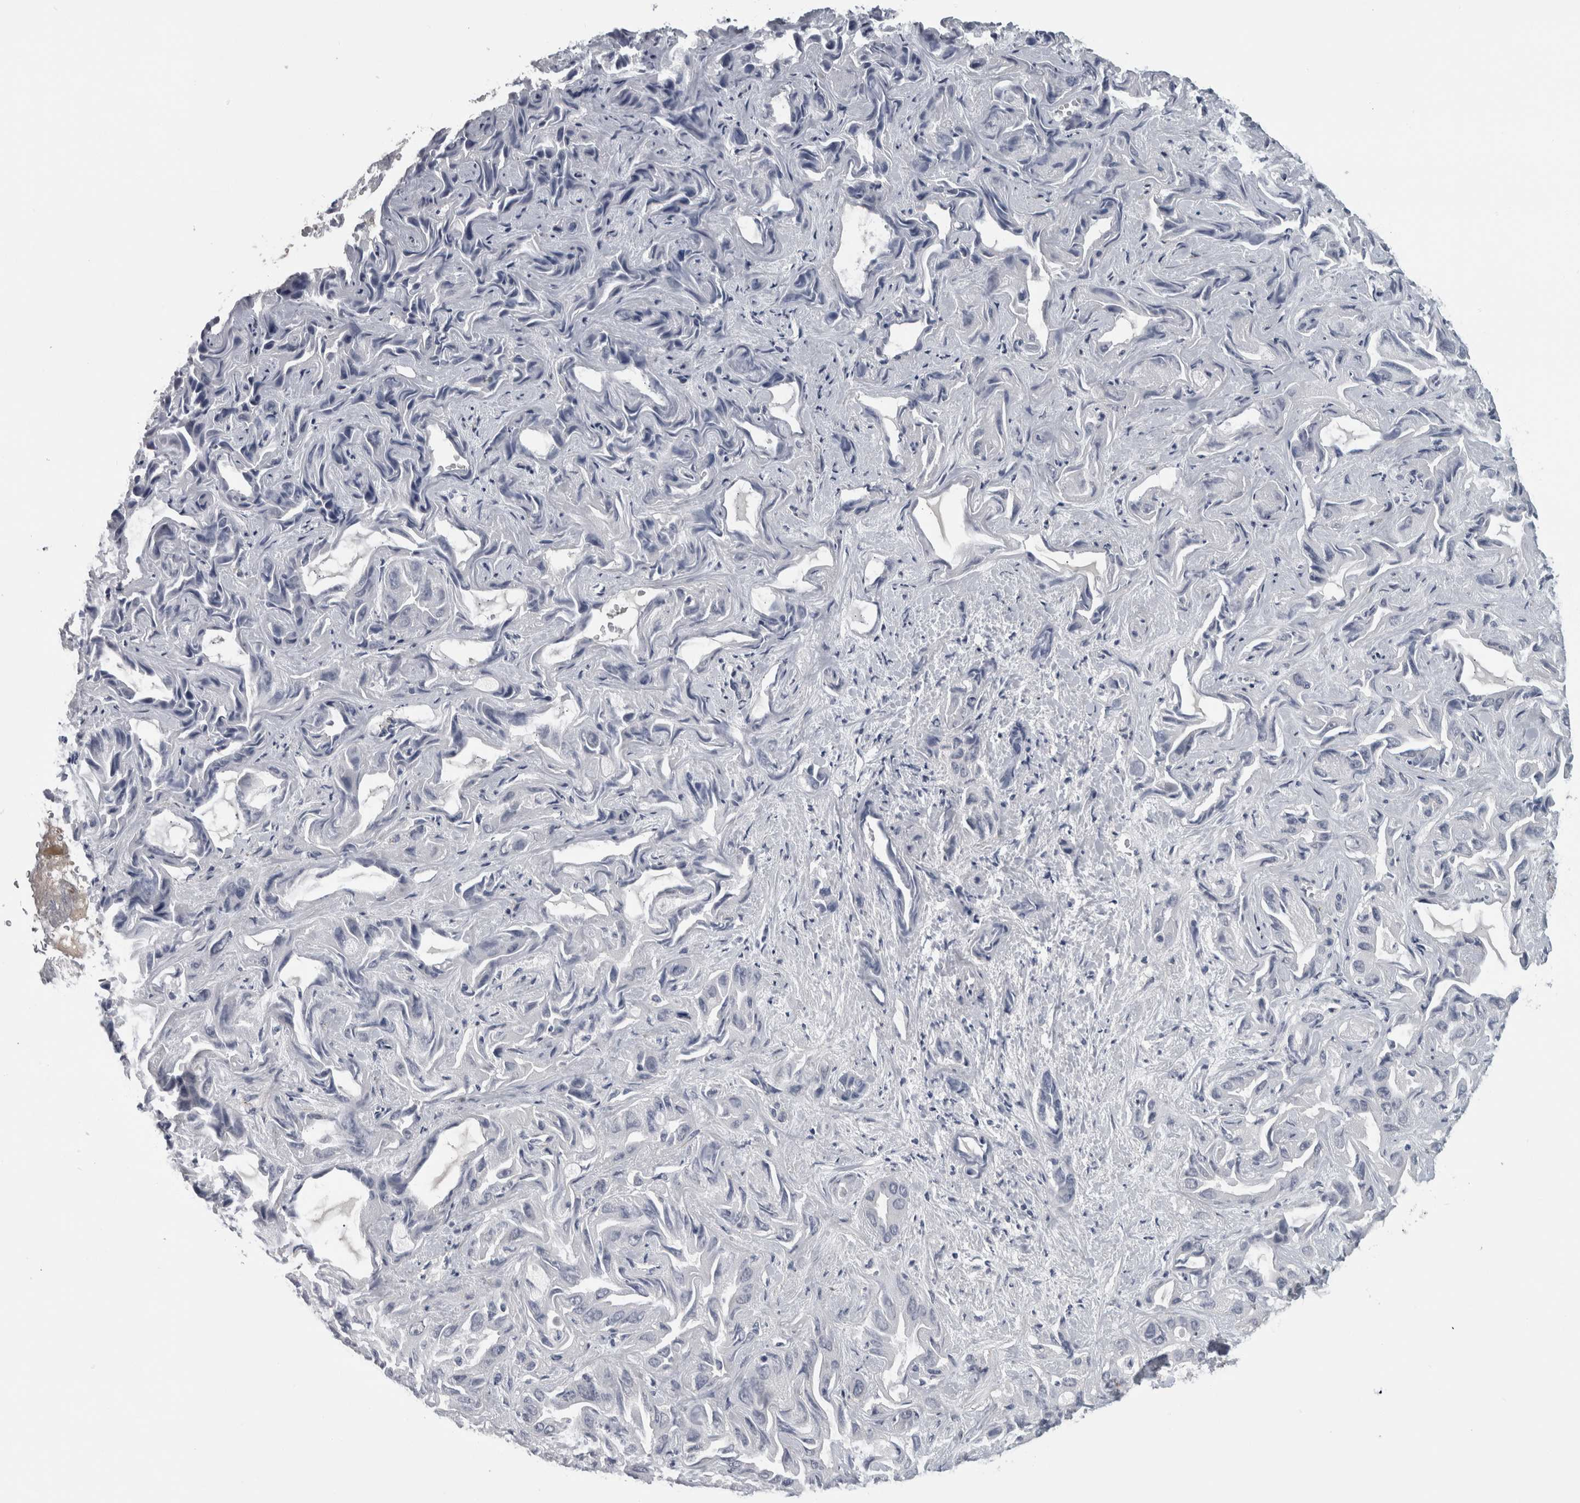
{"staining": {"intensity": "negative", "quantity": "none", "location": "none"}, "tissue": "liver cancer", "cell_type": "Tumor cells", "image_type": "cancer", "snomed": [{"axis": "morphology", "description": "Cholangiocarcinoma"}, {"axis": "topography", "description": "Liver"}], "caption": "This is an immunohistochemistry image of liver cholangiocarcinoma. There is no expression in tumor cells.", "gene": "NAPRT", "patient": {"sex": "female", "age": 52}}